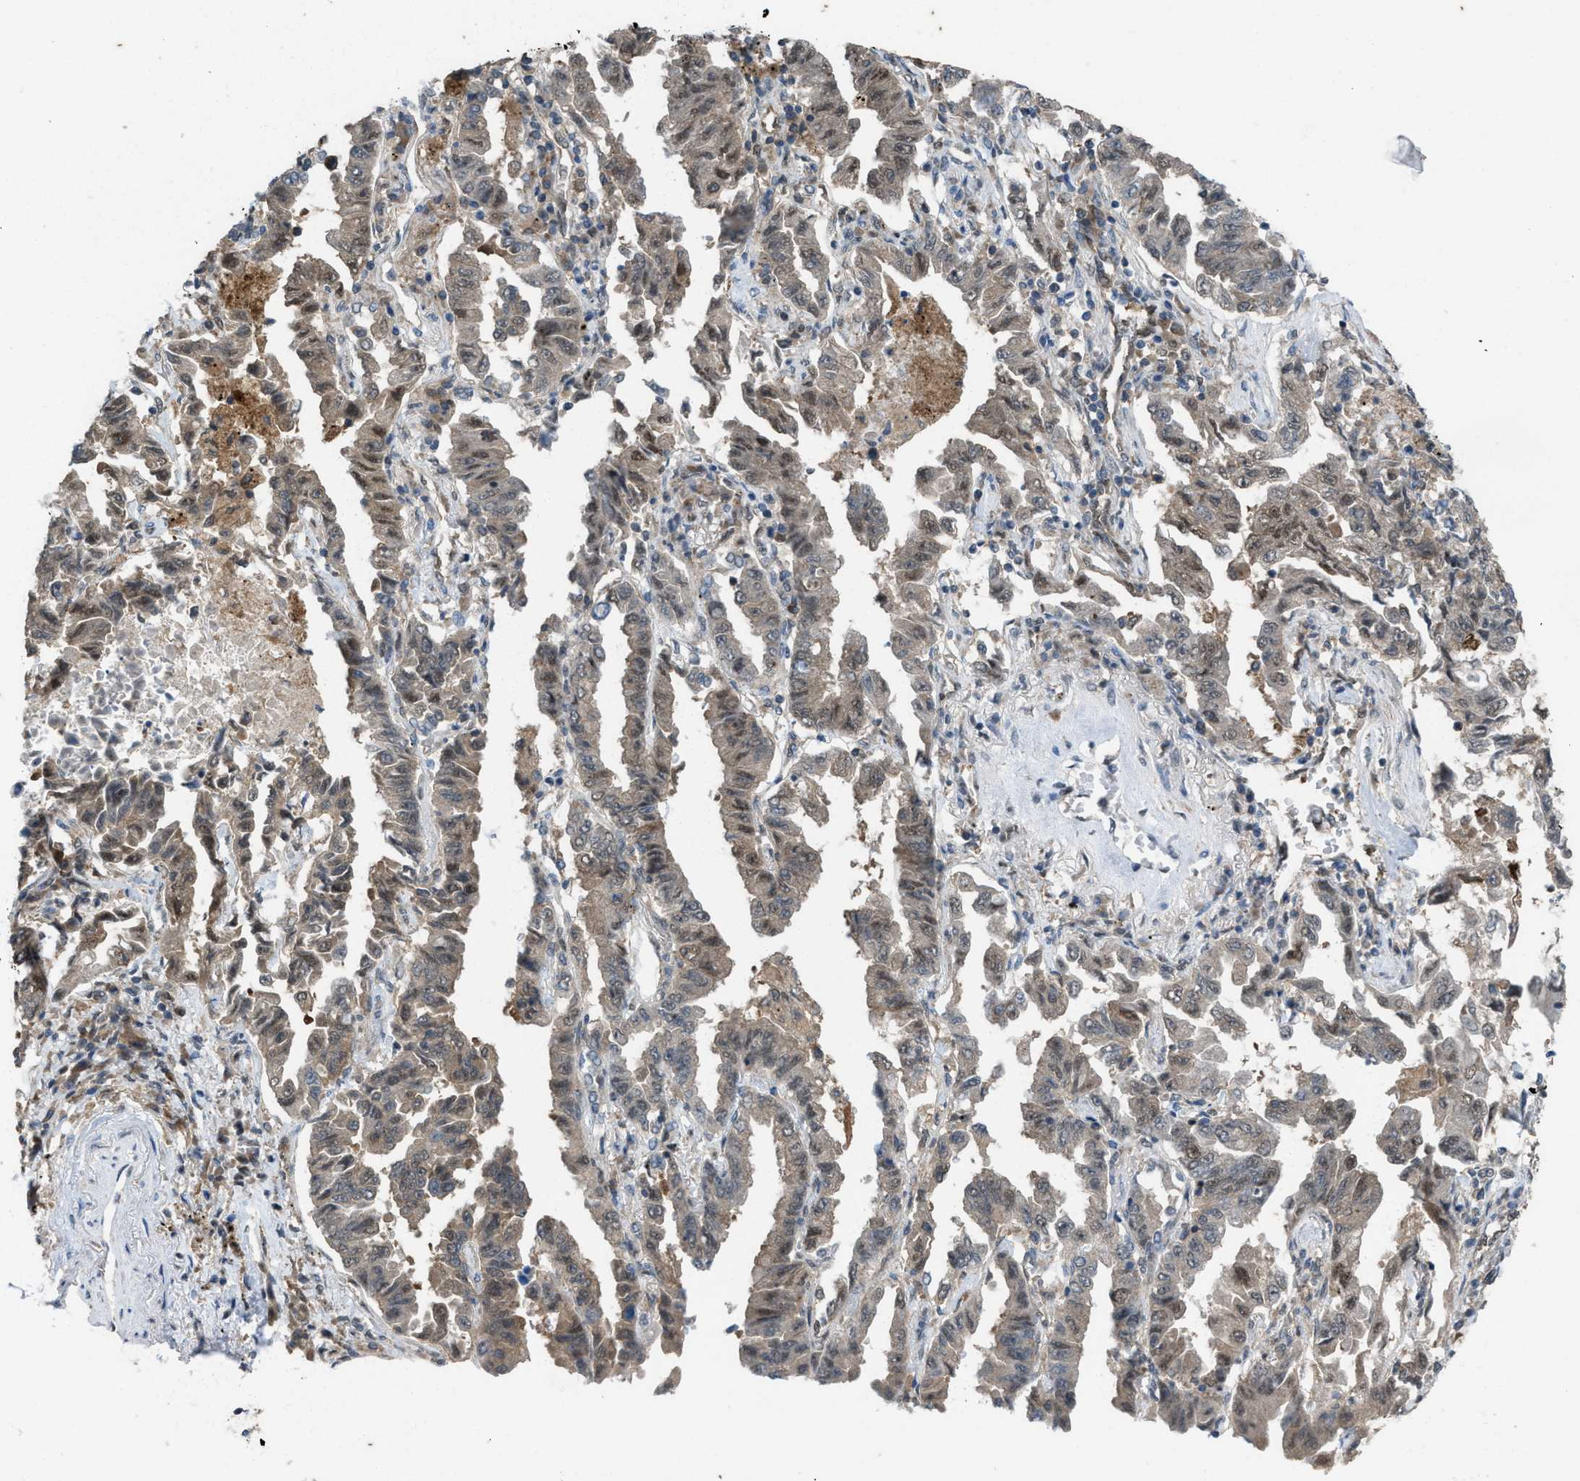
{"staining": {"intensity": "negative", "quantity": "none", "location": "none"}, "tissue": "lung cancer", "cell_type": "Tumor cells", "image_type": "cancer", "snomed": [{"axis": "morphology", "description": "Adenocarcinoma, NOS"}, {"axis": "topography", "description": "Lung"}], "caption": "Photomicrograph shows no significant protein staining in tumor cells of lung adenocarcinoma.", "gene": "PLAA", "patient": {"sex": "female", "age": 51}}